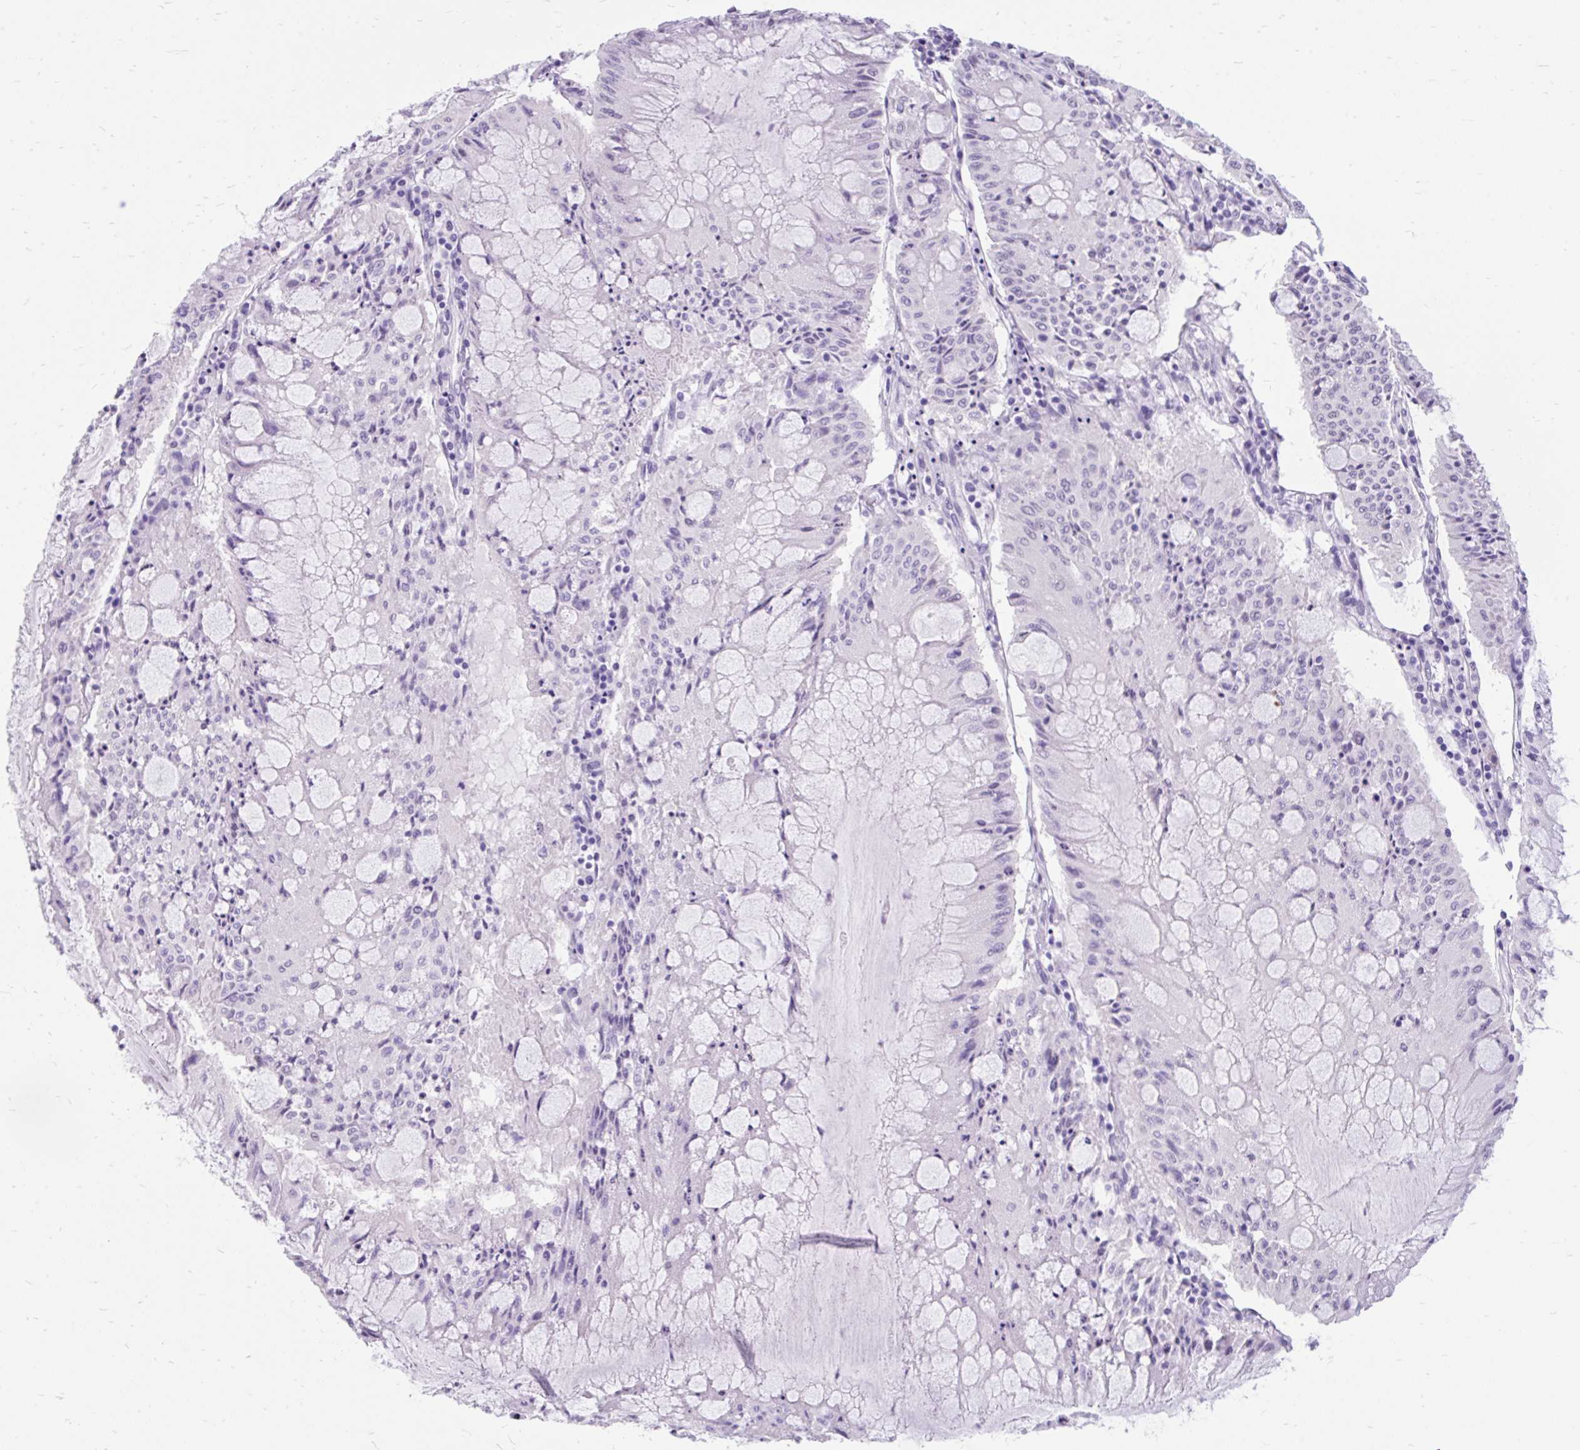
{"staining": {"intensity": "negative", "quantity": "none", "location": "none"}, "tissue": "pancreatic cancer", "cell_type": "Tumor cells", "image_type": "cancer", "snomed": [{"axis": "morphology", "description": "Adenocarcinoma, NOS"}, {"axis": "topography", "description": "Pancreas"}], "caption": "Pancreatic cancer (adenocarcinoma) was stained to show a protein in brown. There is no significant staining in tumor cells. (DAB (3,3'-diaminobenzidine) immunohistochemistry, high magnification).", "gene": "SCGB1A1", "patient": {"sex": "female", "age": 50}}